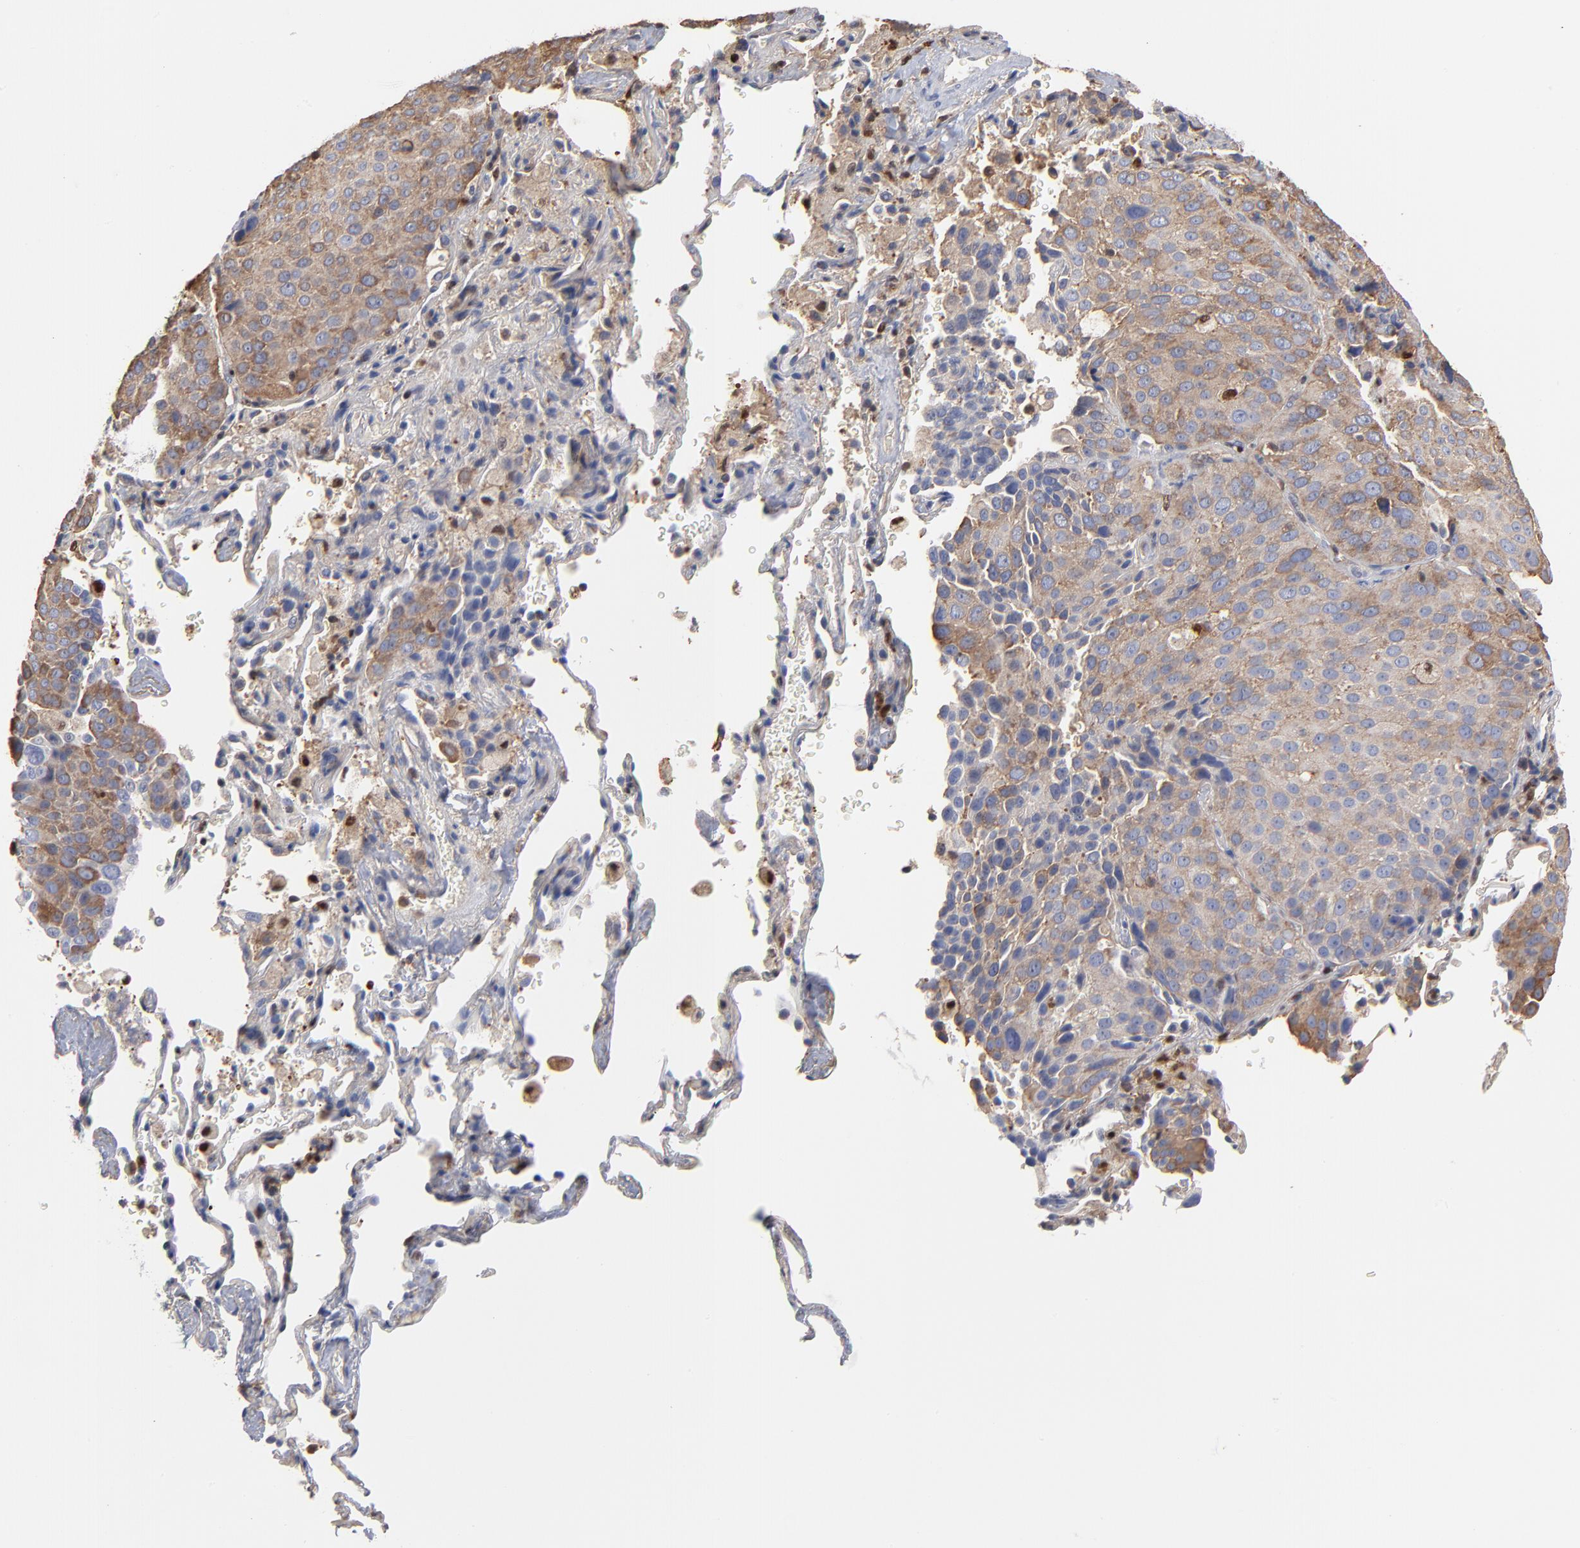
{"staining": {"intensity": "moderate", "quantity": ">75%", "location": "cytoplasmic/membranous"}, "tissue": "lung cancer", "cell_type": "Tumor cells", "image_type": "cancer", "snomed": [{"axis": "morphology", "description": "Squamous cell carcinoma, NOS"}, {"axis": "topography", "description": "Lung"}], "caption": "Lung squamous cell carcinoma stained for a protein demonstrates moderate cytoplasmic/membranous positivity in tumor cells.", "gene": "ARHGEF6", "patient": {"sex": "male", "age": 54}}